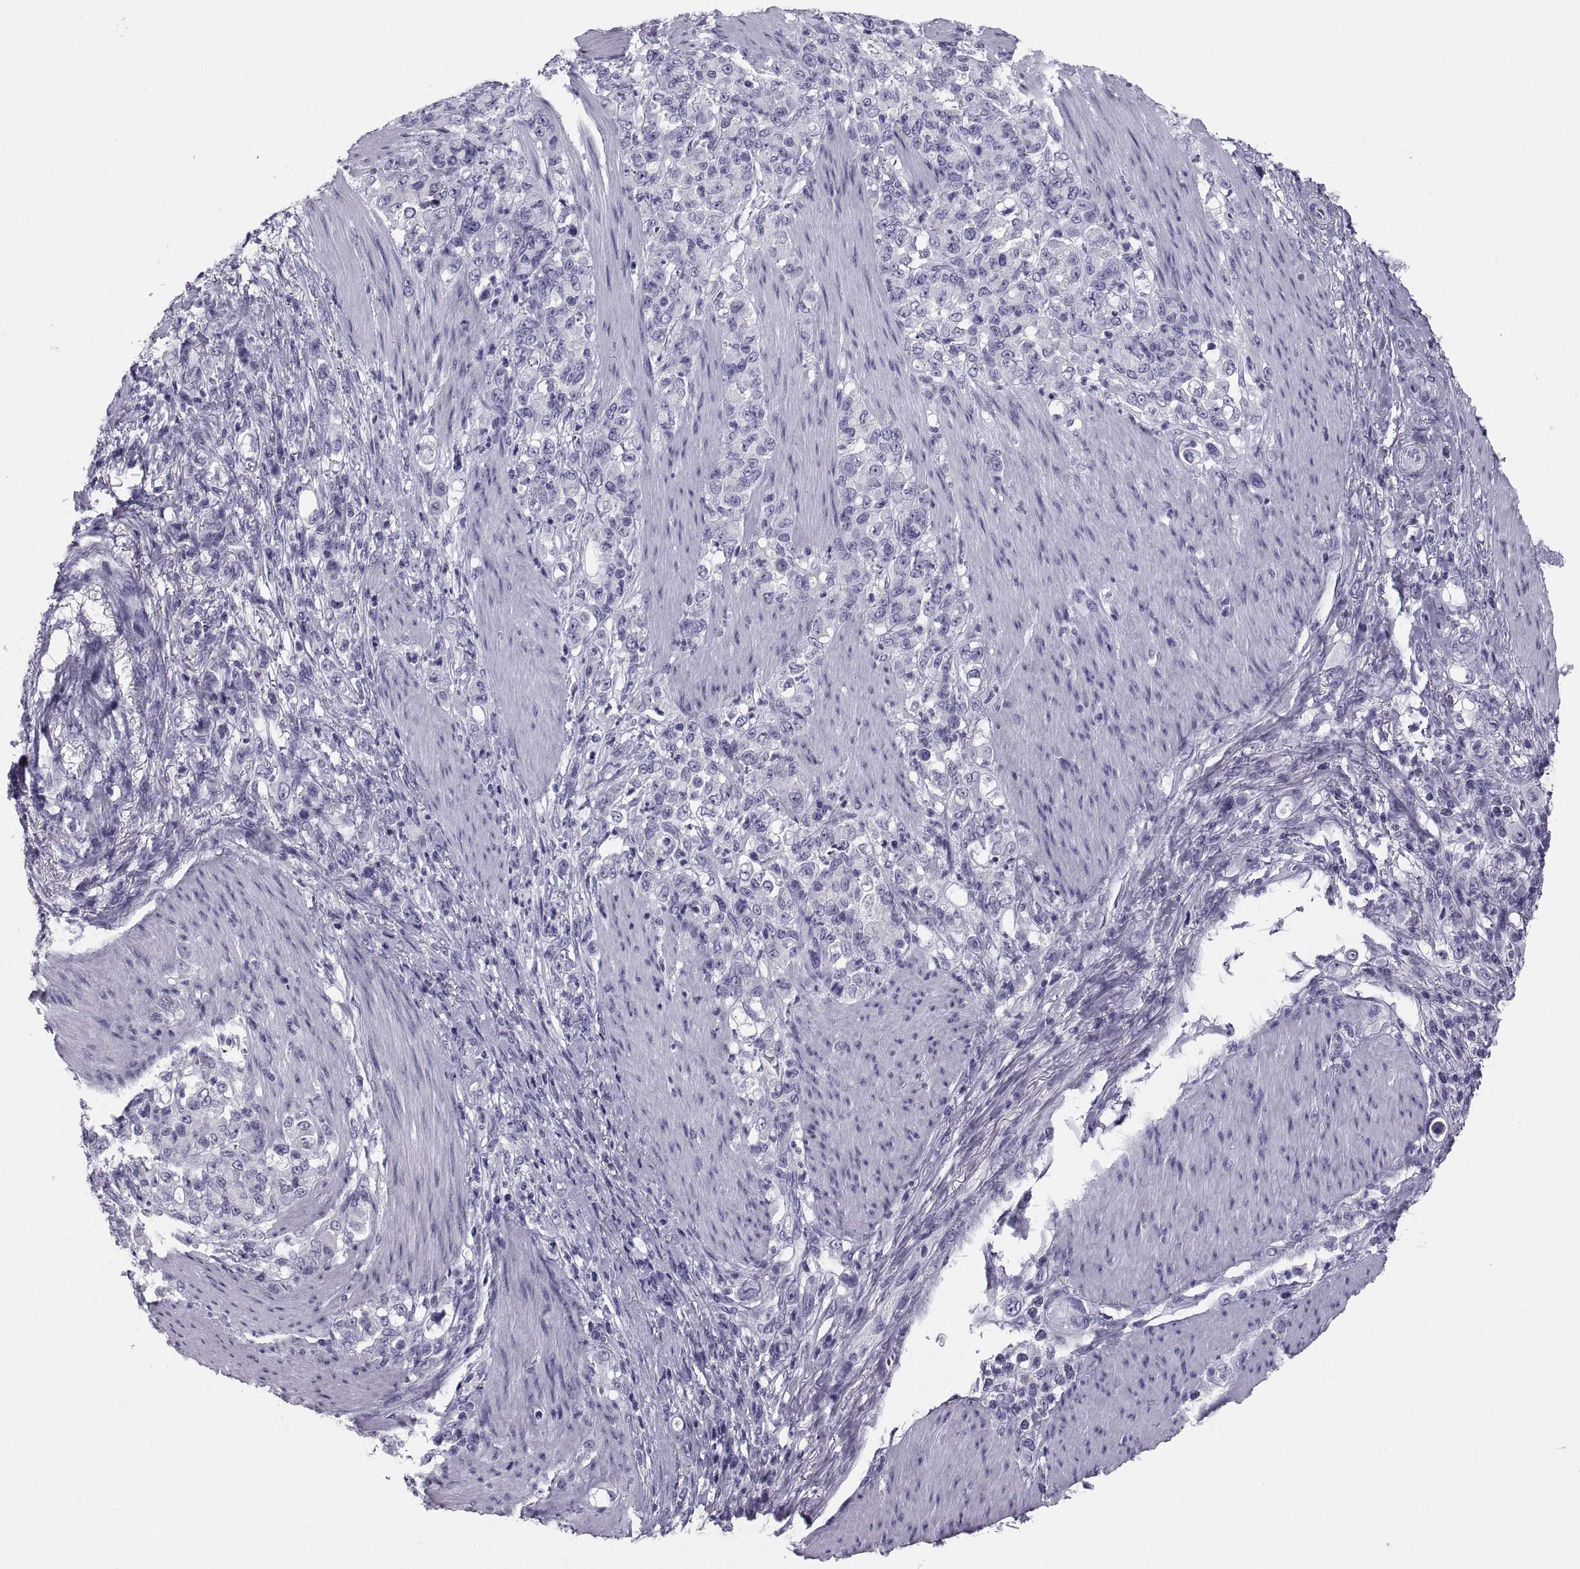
{"staining": {"intensity": "negative", "quantity": "none", "location": "none"}, "tissue": "stomach cancer", "cell_type": "Tumor cells", "image_type": "cancer", "snomed": [{"axis": "morphology", "description": "Adenocarcinoma, NOS"}, {"axis": "topography", "description": "Stomach"}], "caption": "An IHC image of adenocarcinoma (stomach) is shown. There is no staining in tumor cells of adenocarcinoma (stomach).", "gene": "CRISP1", "patient": {"sex": "female", "age": 79}}